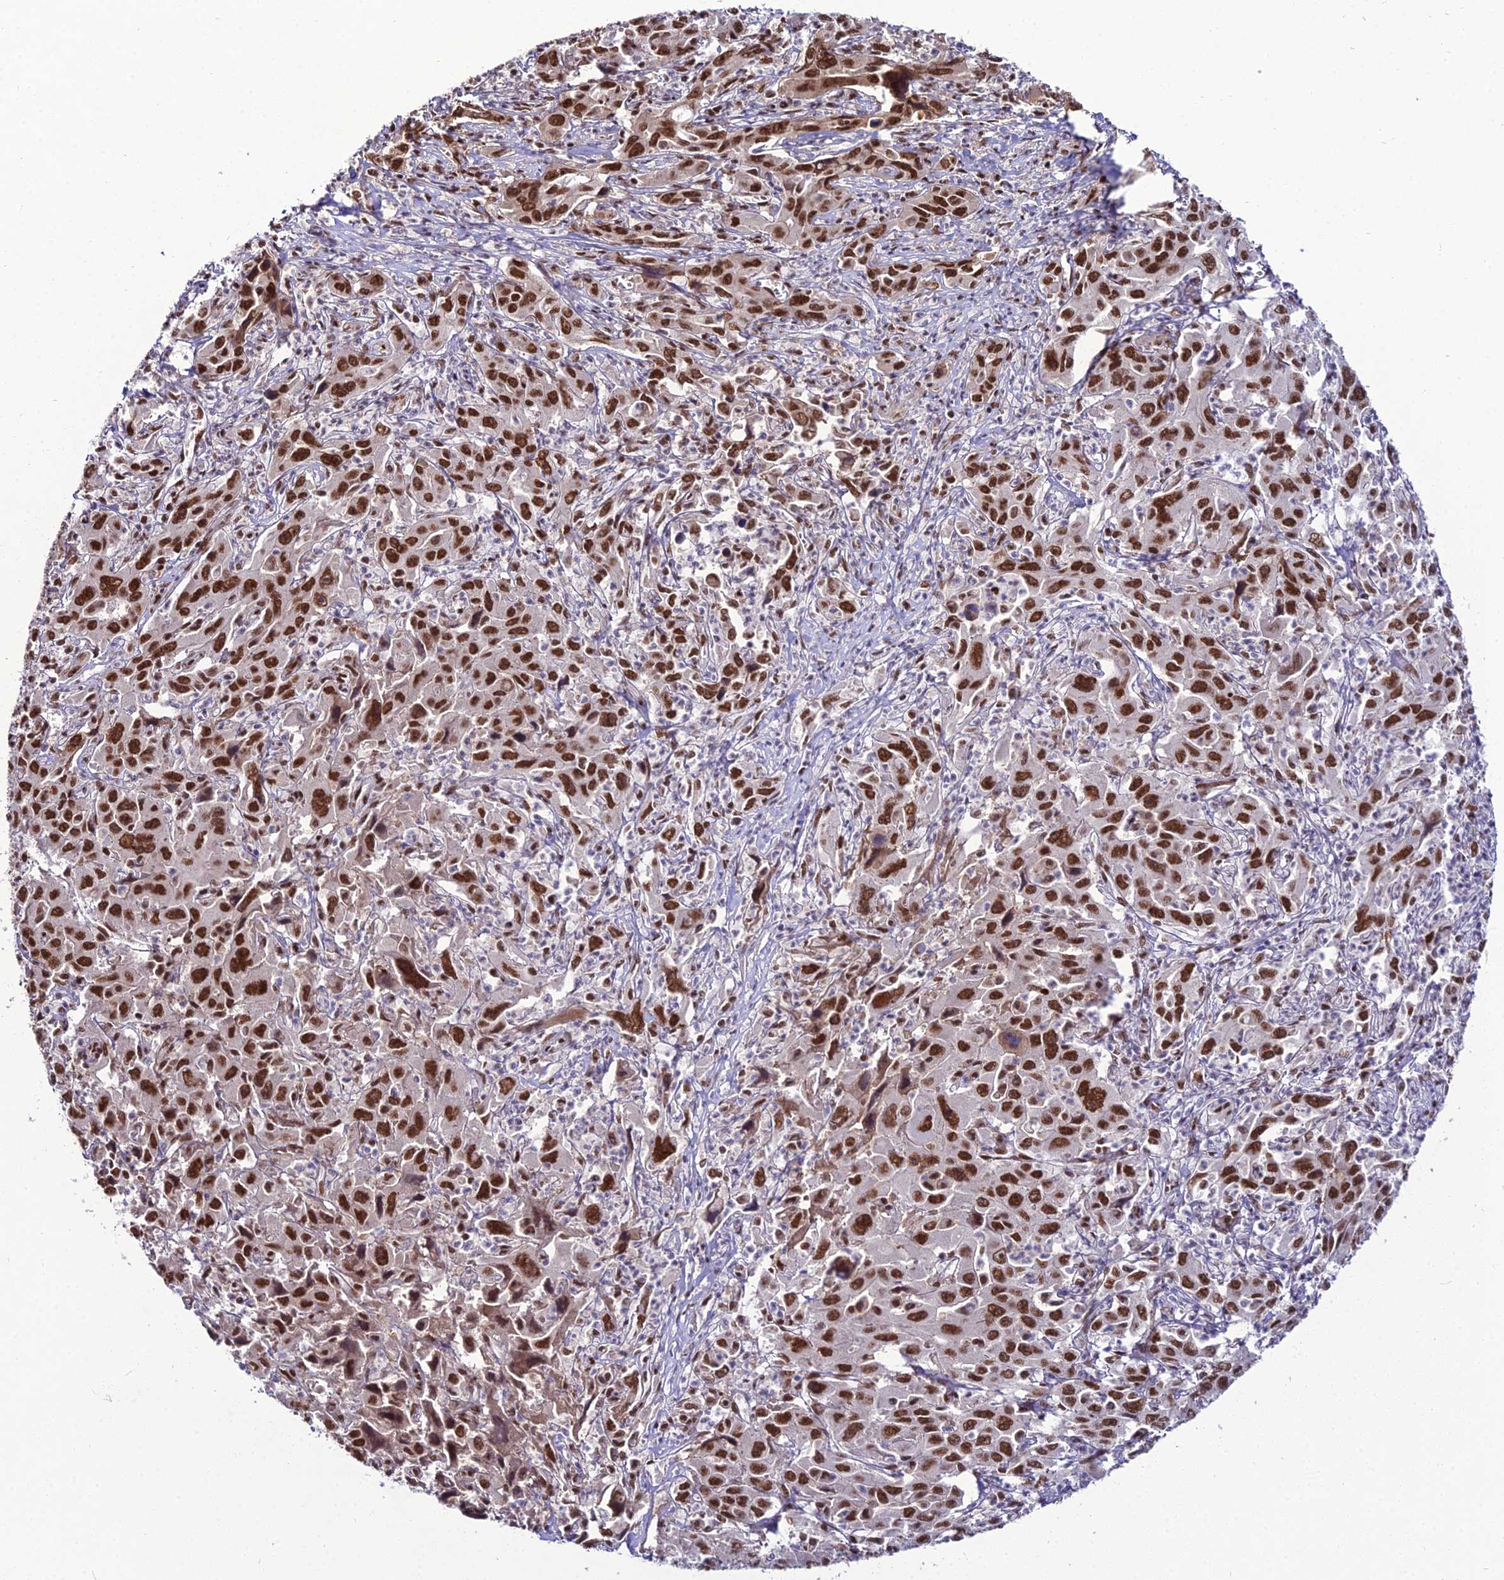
{"staining": {"intensity": "strong", "quantity": ">75%", "location": "nuclear"}, "tissue": "liver cancer", "cell_type": "Tumor cells", "image_type": "cancer", "snomed": [{"axis": "morphology", "description": "Carcinoma, Hepatocellular, NOS"}, {"axis": "topography", "description": "Liver"}], "caption": "Immunohistochemical staining of human hepatocellular carcinoma (liver) reveals high levels of strong nuclear protein staining in approximately >75% of tumor cells. The protein of interest is shown in brown color, while the nuclei are stained blue.", "gene": "RBM12", "patient": {"sex": "male", "age": 63}}